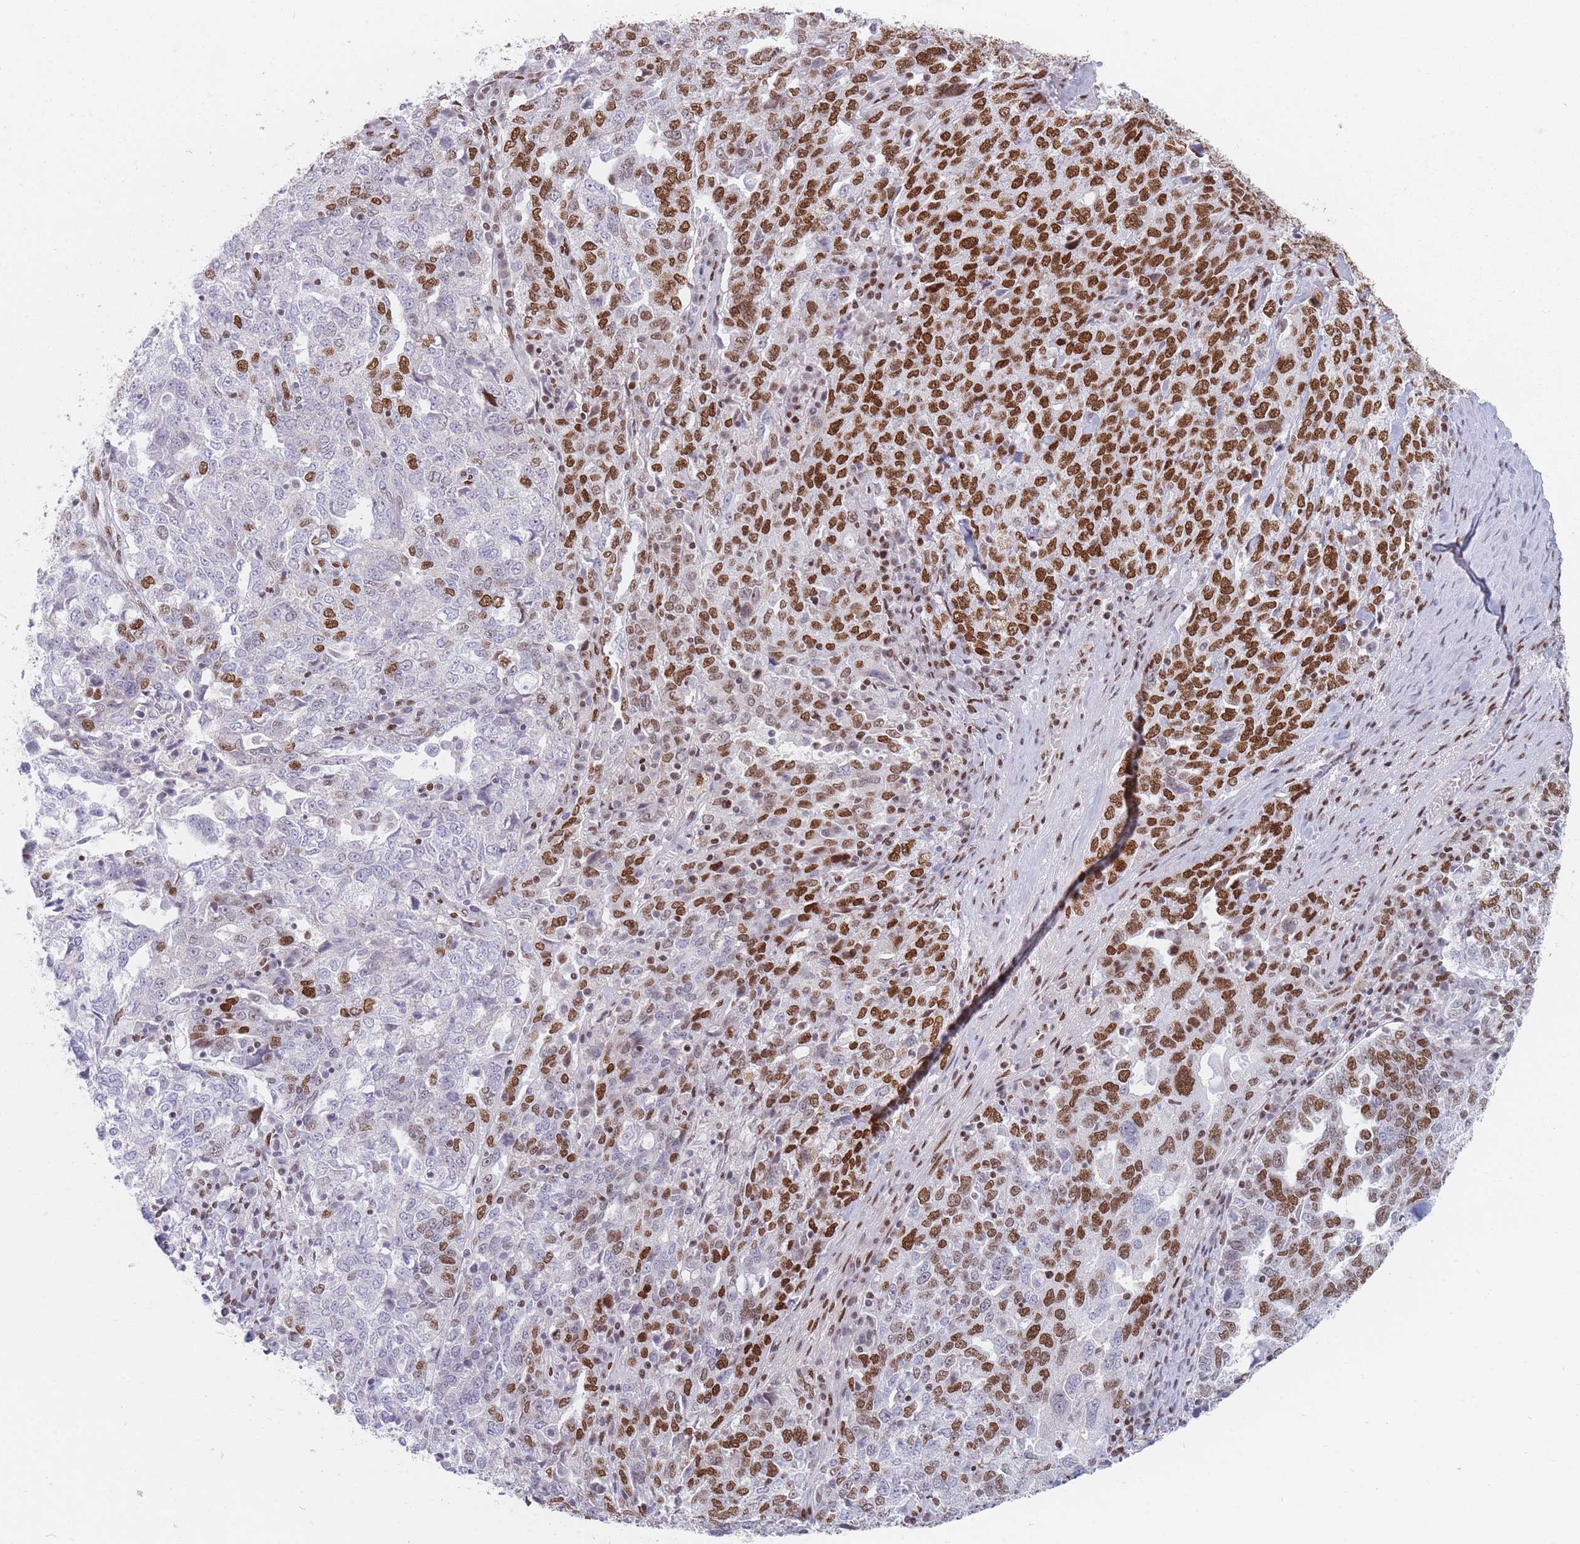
{"staining": {"intensity": "moderate", "quantity": "25%-75%", "location": "nuclear"}, "tissue": "ovarian cancer", "cell_type": "Tumor cells", "image_type": "cancer", "snomed": [{"axis": "morphology", "description": "Carcinoma, endometroid"}, {"axis": "topography", "description": "Ovary"}], "caption": "A high-resolution micrograph shows IHC staining of ovarian endometroid carcinoma, which demonstrates moderate nuclear staining in about 25%-75% of tumor cells.", "gene": "SAFB2", "patient": {"sex": "female", "age": 62}}